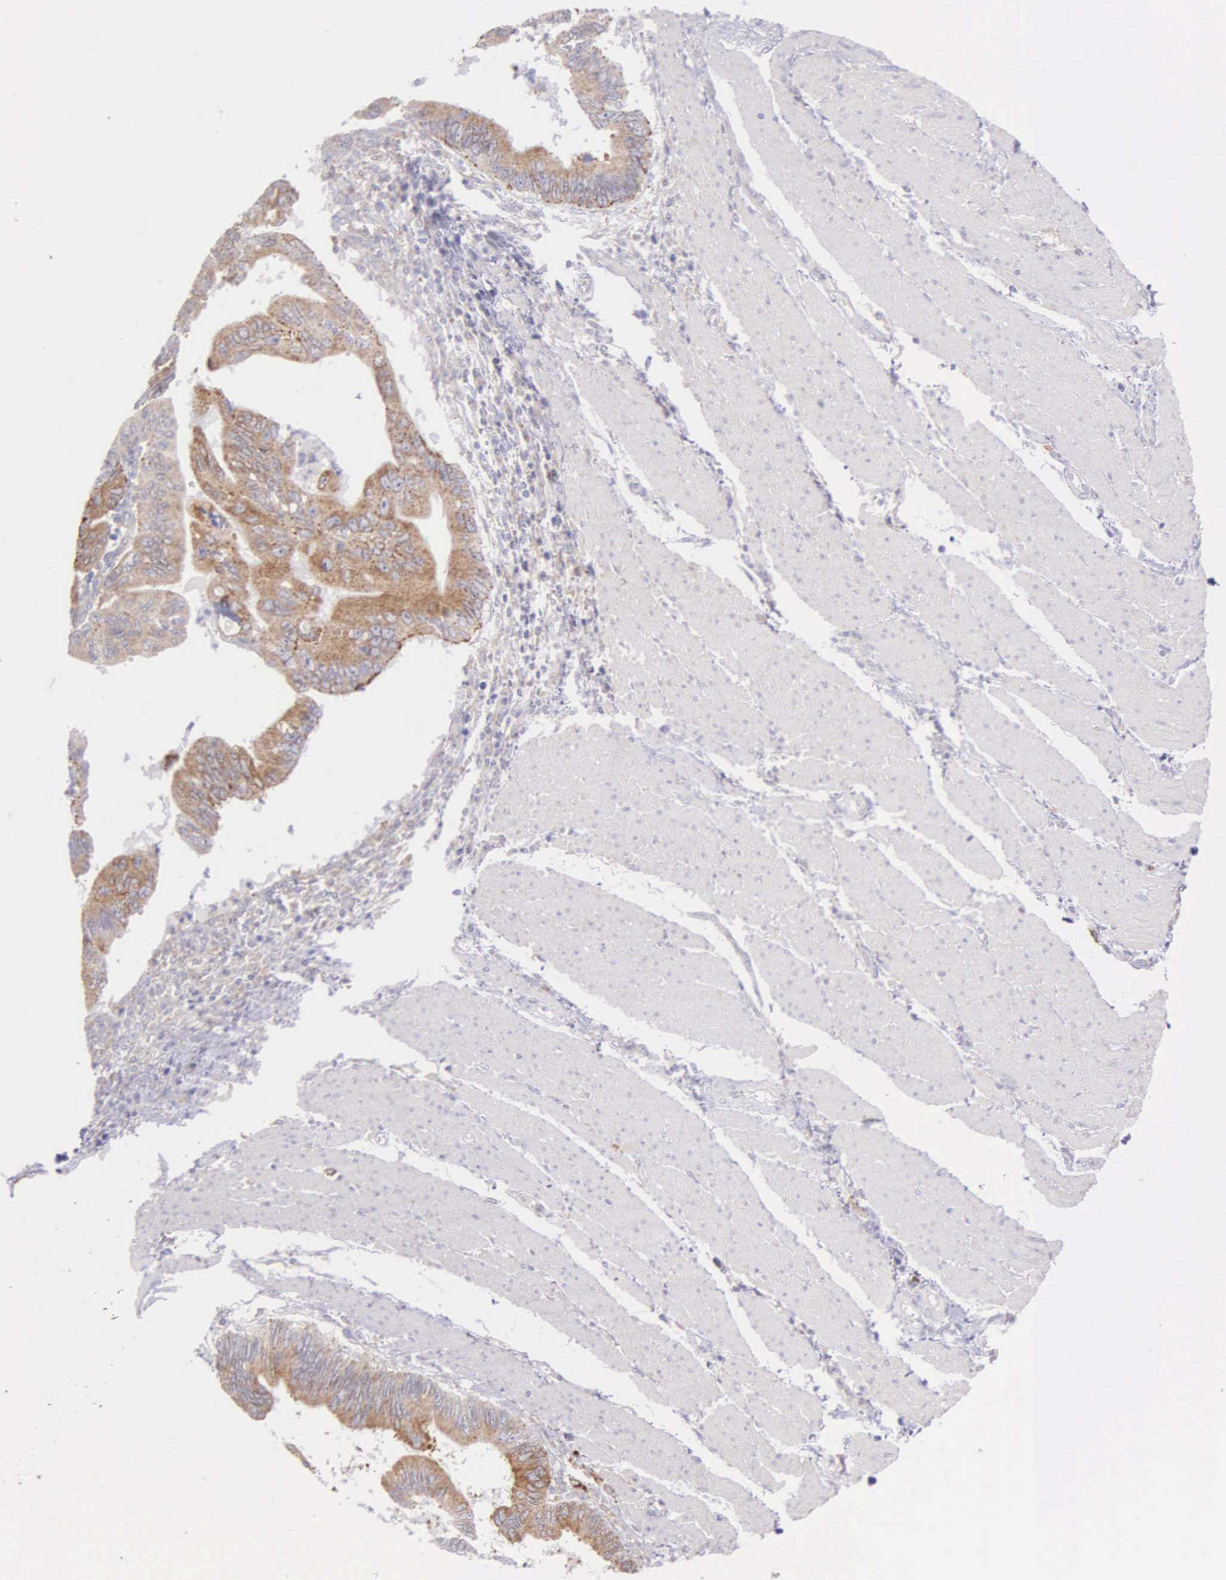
{"staining": {"intensity": "moderate", "quantity": ">75%", "location": "cytoplasmic/membranous"}, "tissue": "pancreatic cancer", "cell_type": "Tumor cells", "image_type": "cancer", "snomed": [{"axis": "morphology", "description": "Adenocarcinoma, NOS"}, {"axis": "topography", "description": "Pancreas"}], "caption": "A brown stain labels moderate cytoplasmic/membranous staining of a protein in pancreatic cancer (adenocarcinoma) tumor cells. Ihc stains the protein in brown and the nuclei are stained blue.", "gene": "NSDHL", "patient": {"sex": "female", "age": 70}}